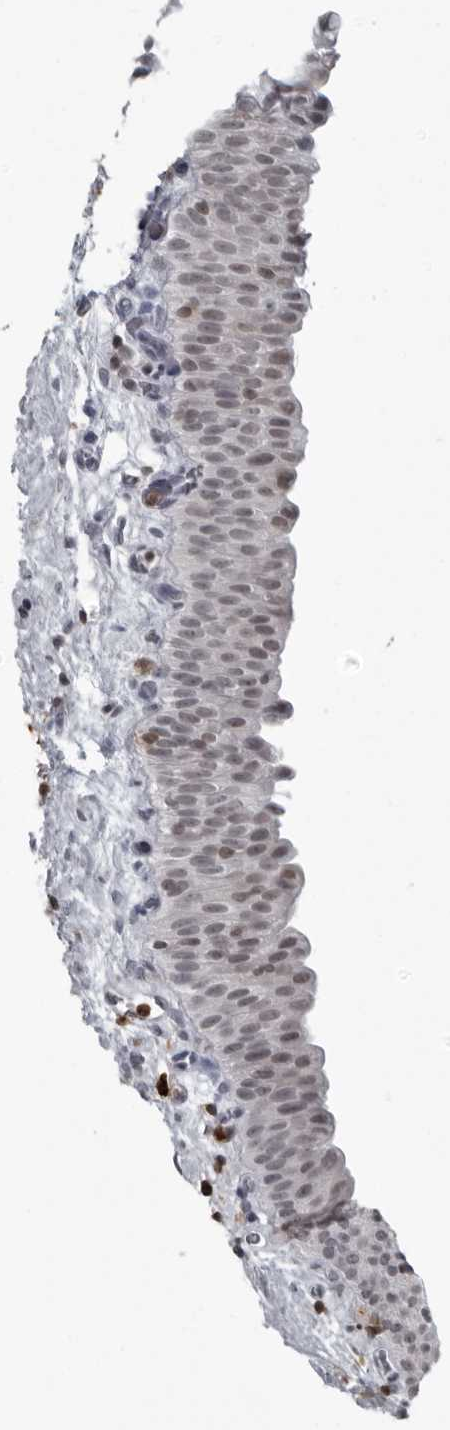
{"staining": {"intensity": "weak", "quantity": ">75%", "location": "nuclear"}, "tissue": "urinary bladder", "cell_type": "Urothelial cells", "image_type": "normal", "snomed": [{"axis": "morphology", "description": "Normal tissue, NOS"}, {"axis": "topography", "description": "Urinary bladder"}], "caption": "This image reveals benign urinary bladder stained with IHC to label a protein in brown. The nuclear of urothelial cells show weak positivity for the protein. Nuclei are counter-stained blue.", "gene": "RTCA", "patient": {"sex": "male", "age": 82}}